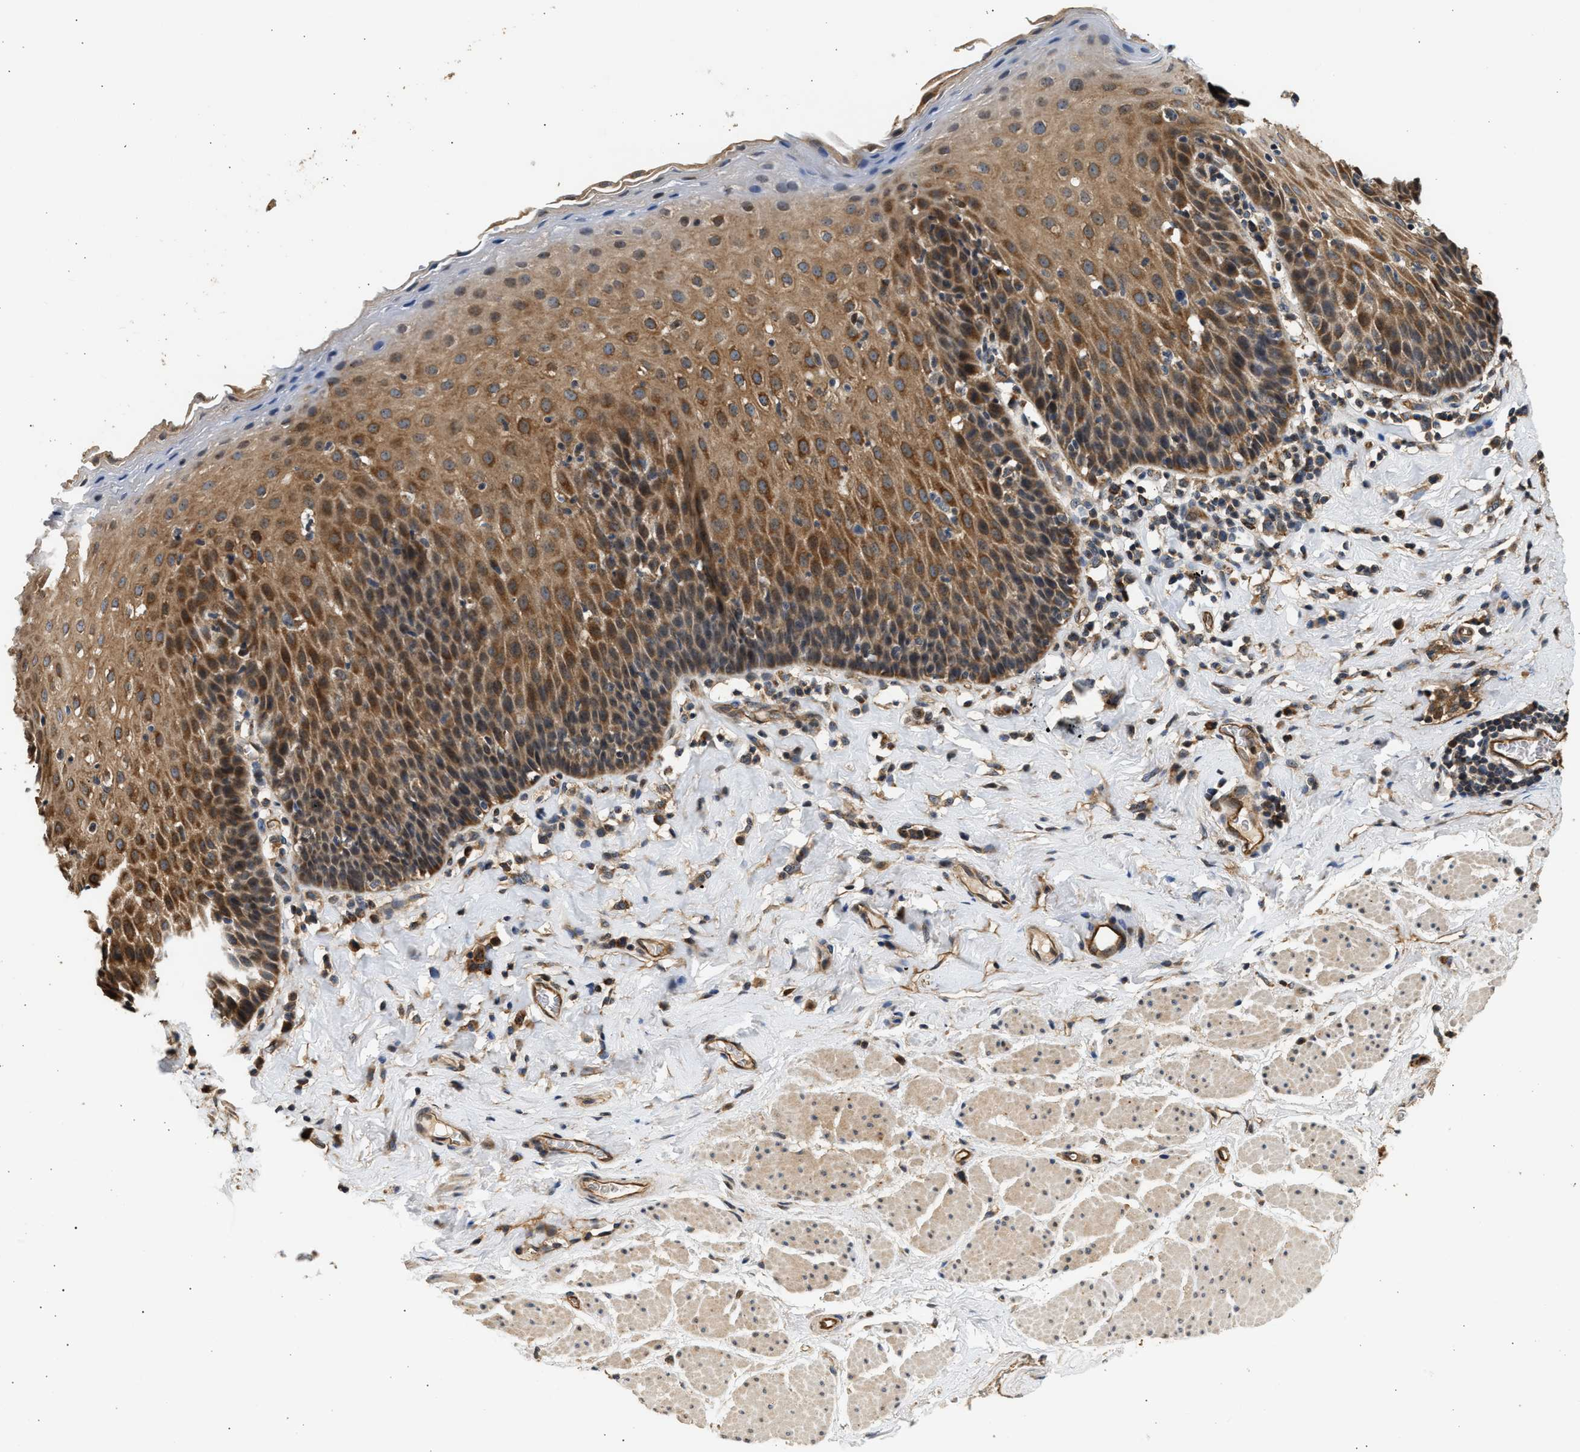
{"staining": {"intensity": "strong", "quantity": ">75%", "location": "cytoplasmic/membranous"}, "tissue": "esophagus", "cell_type": "Squamous epithelial cells", "image_type": "normal", "snomed": [{"axis": "morphology", "description": "Normal tissue, NOS"}, {"axis": "topography", "description": "Esophagus"}], "caption": "Immunohistochemistry (IHC) (DAB (3,3'-diaminobenzidine)) staining of unremarkable human esophagus demonstrates strong cytoplasmic/membranous protein expression in about >75% of squamous epithelial cells.", "gene": "DUSP14", "patient": {"sex": "female", "age": 61}}